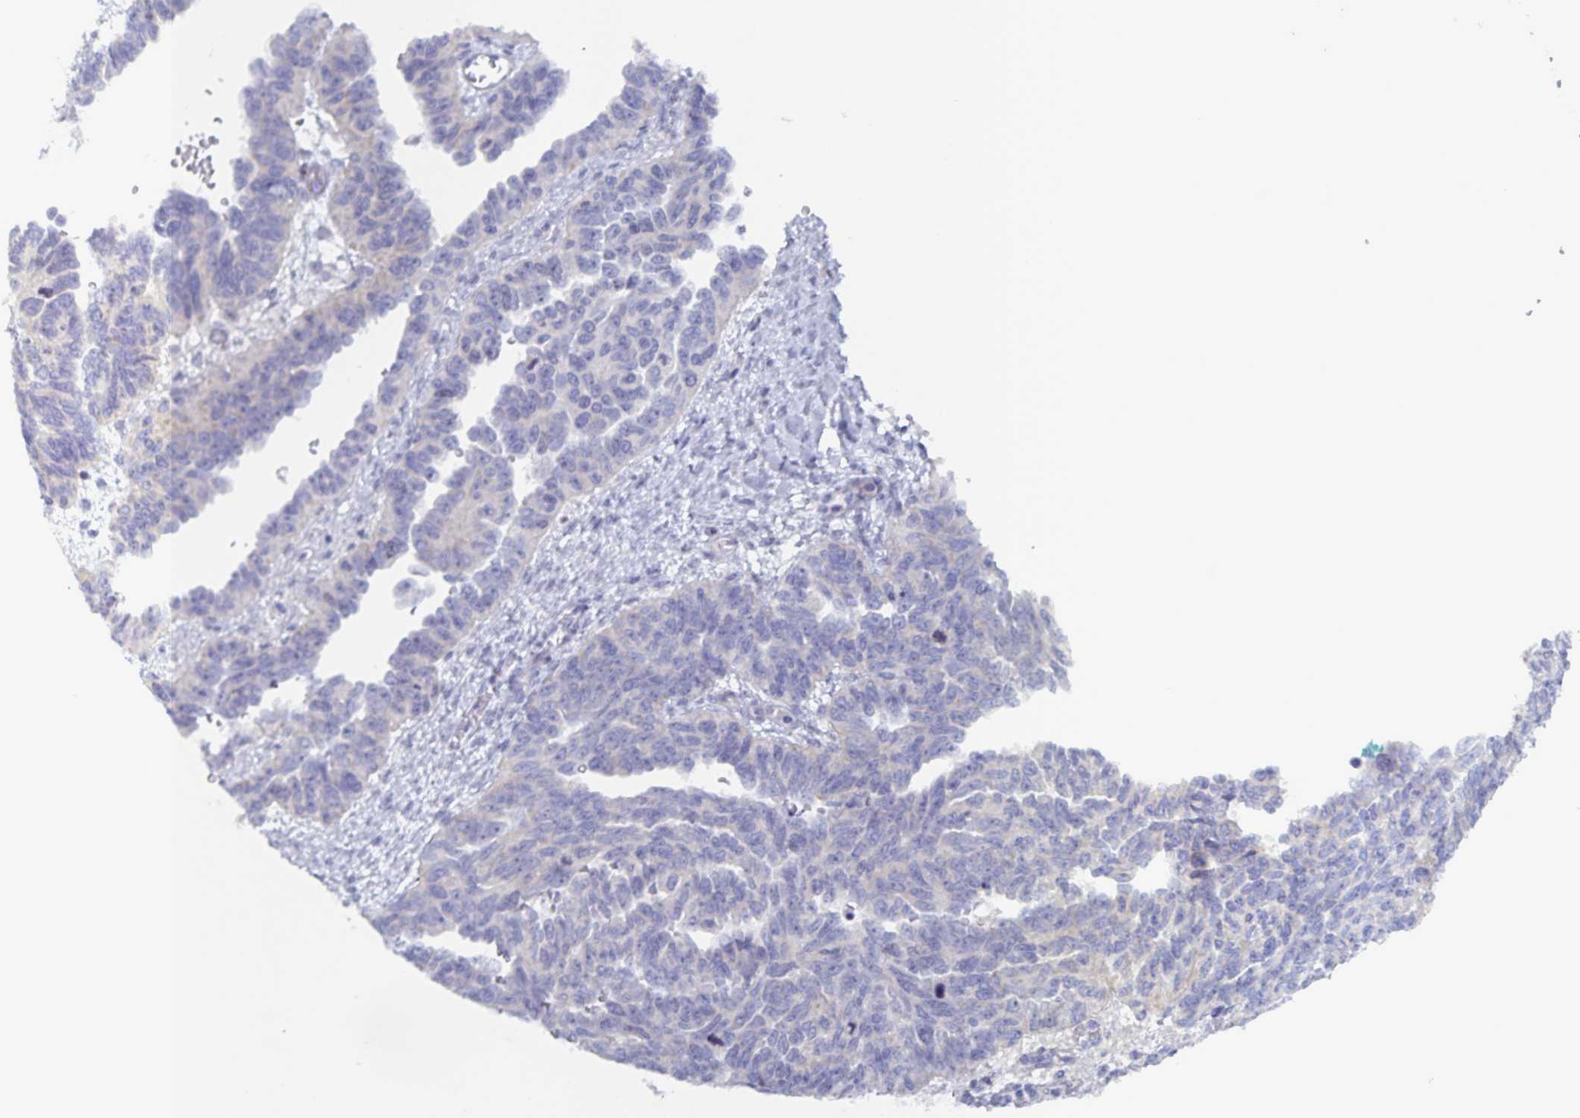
{"staining": {"intensity": "weak", "quantity": "<25%", "location": "nuclear"}, "tissue": "ovarian cancer", "cell_type": "Tumor cells", "image_type": "cancer", "snomed": [{"axis": "morphology", "description": "Cystadenocarcinoma, serous, NOS"}, {"axis": "topography", "description": "Ovary"}], "caption": "Protein analysis of ovarian cancer (serous cystadenocarcinoma) exhibits no significant staining in tumor cells.", "gene": "CENPH", "patient": {"sex": "female", "age": 64}}